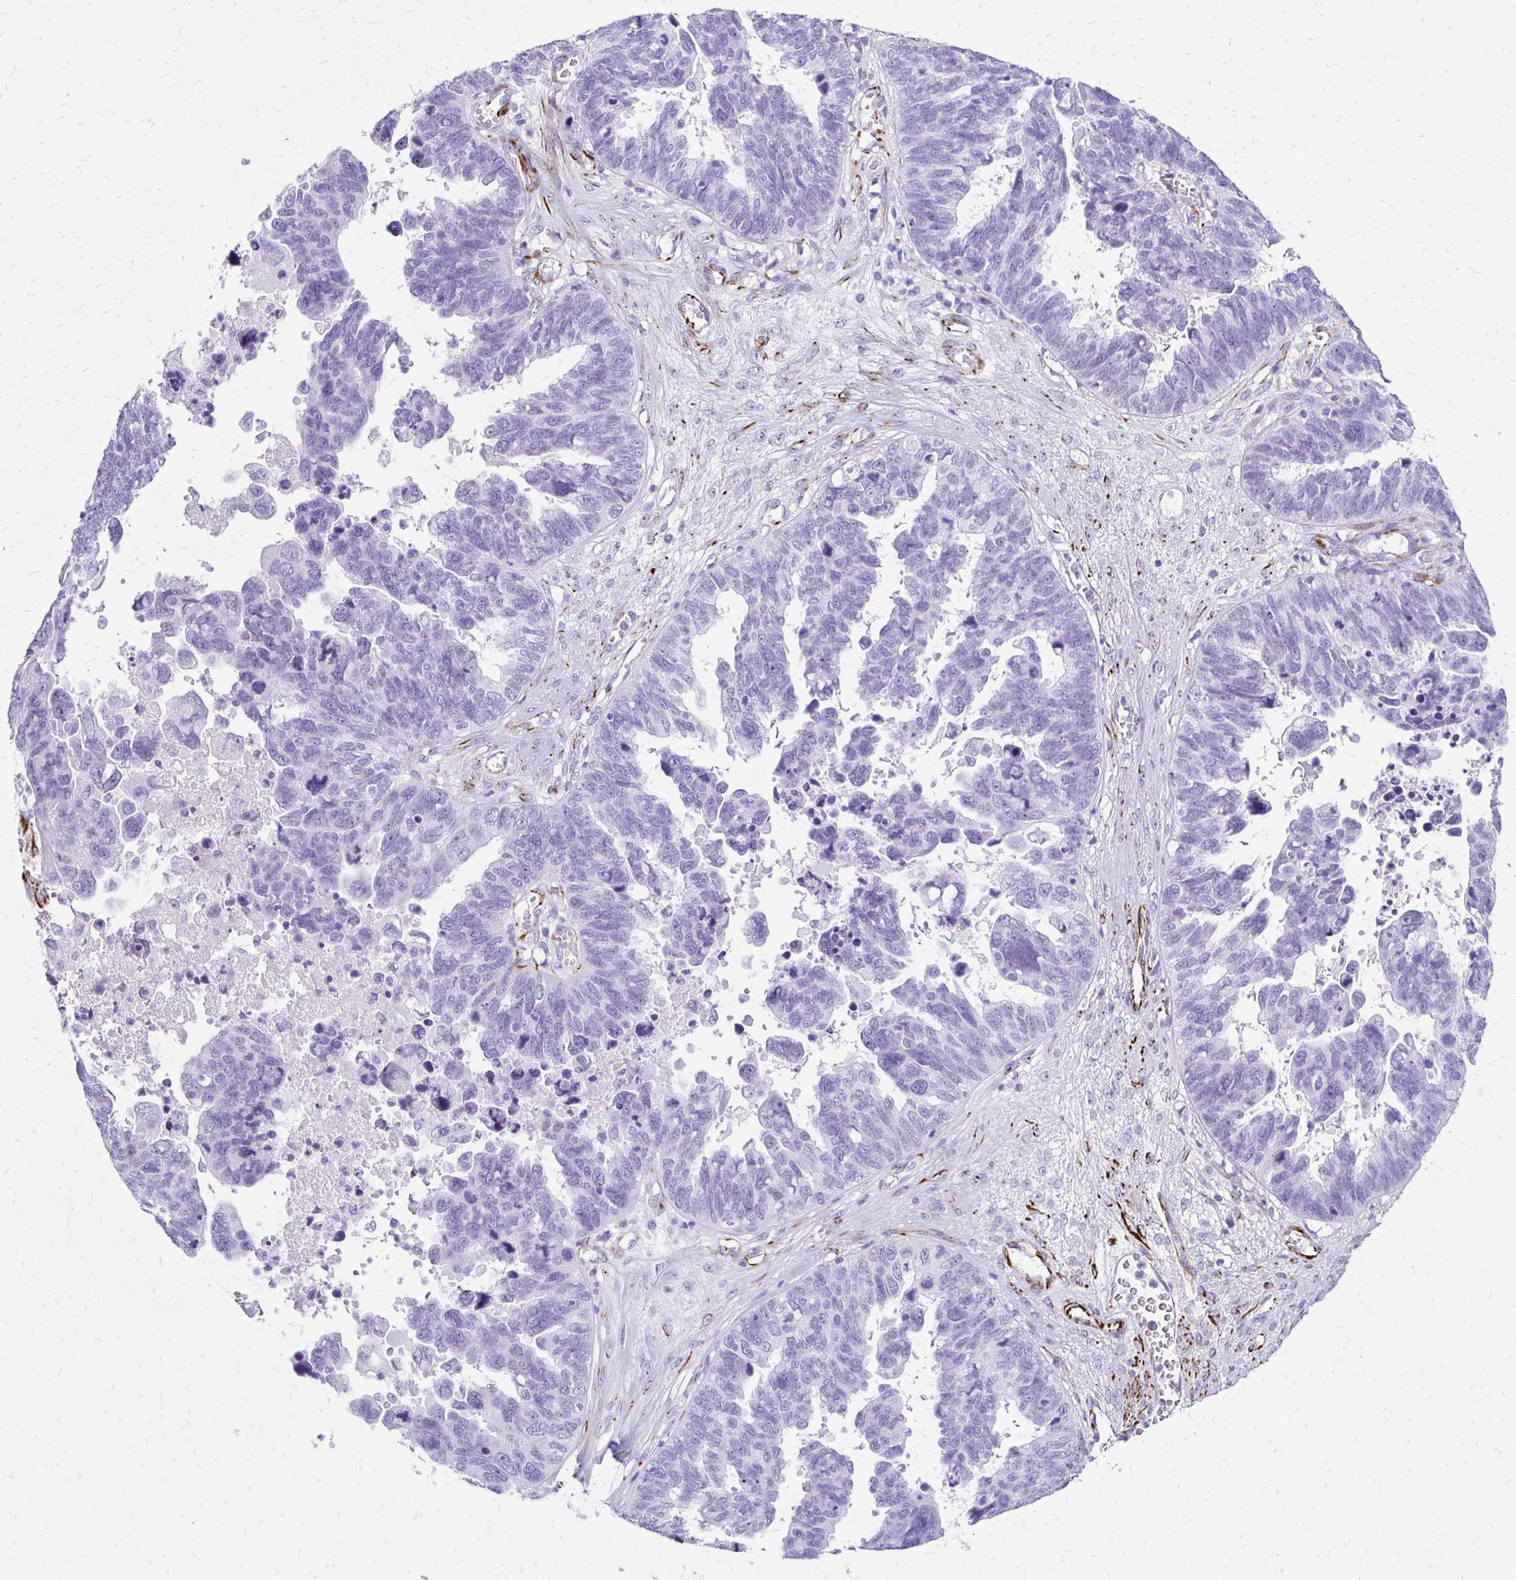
{"staining": {"intensity": "negative", "quantity": "none", "location": "none"}, "tissue": "ovarian cancer", "cell_type": "Tumor cells", "image_type": "cancer", "snomed": [{"axis": "morphology", "description": "Cystadenocarcinoma, serous, NOS"}, {"axis": "topography", "description": "Ovary"}], "caption": "The IHC histopathology image has no significant expression in tumor cells of ovarian cancer (serous cystadenocarcinoma) tissue.", "gene": "TMEM54", "patient": {"sex": "female", "age": 60}}